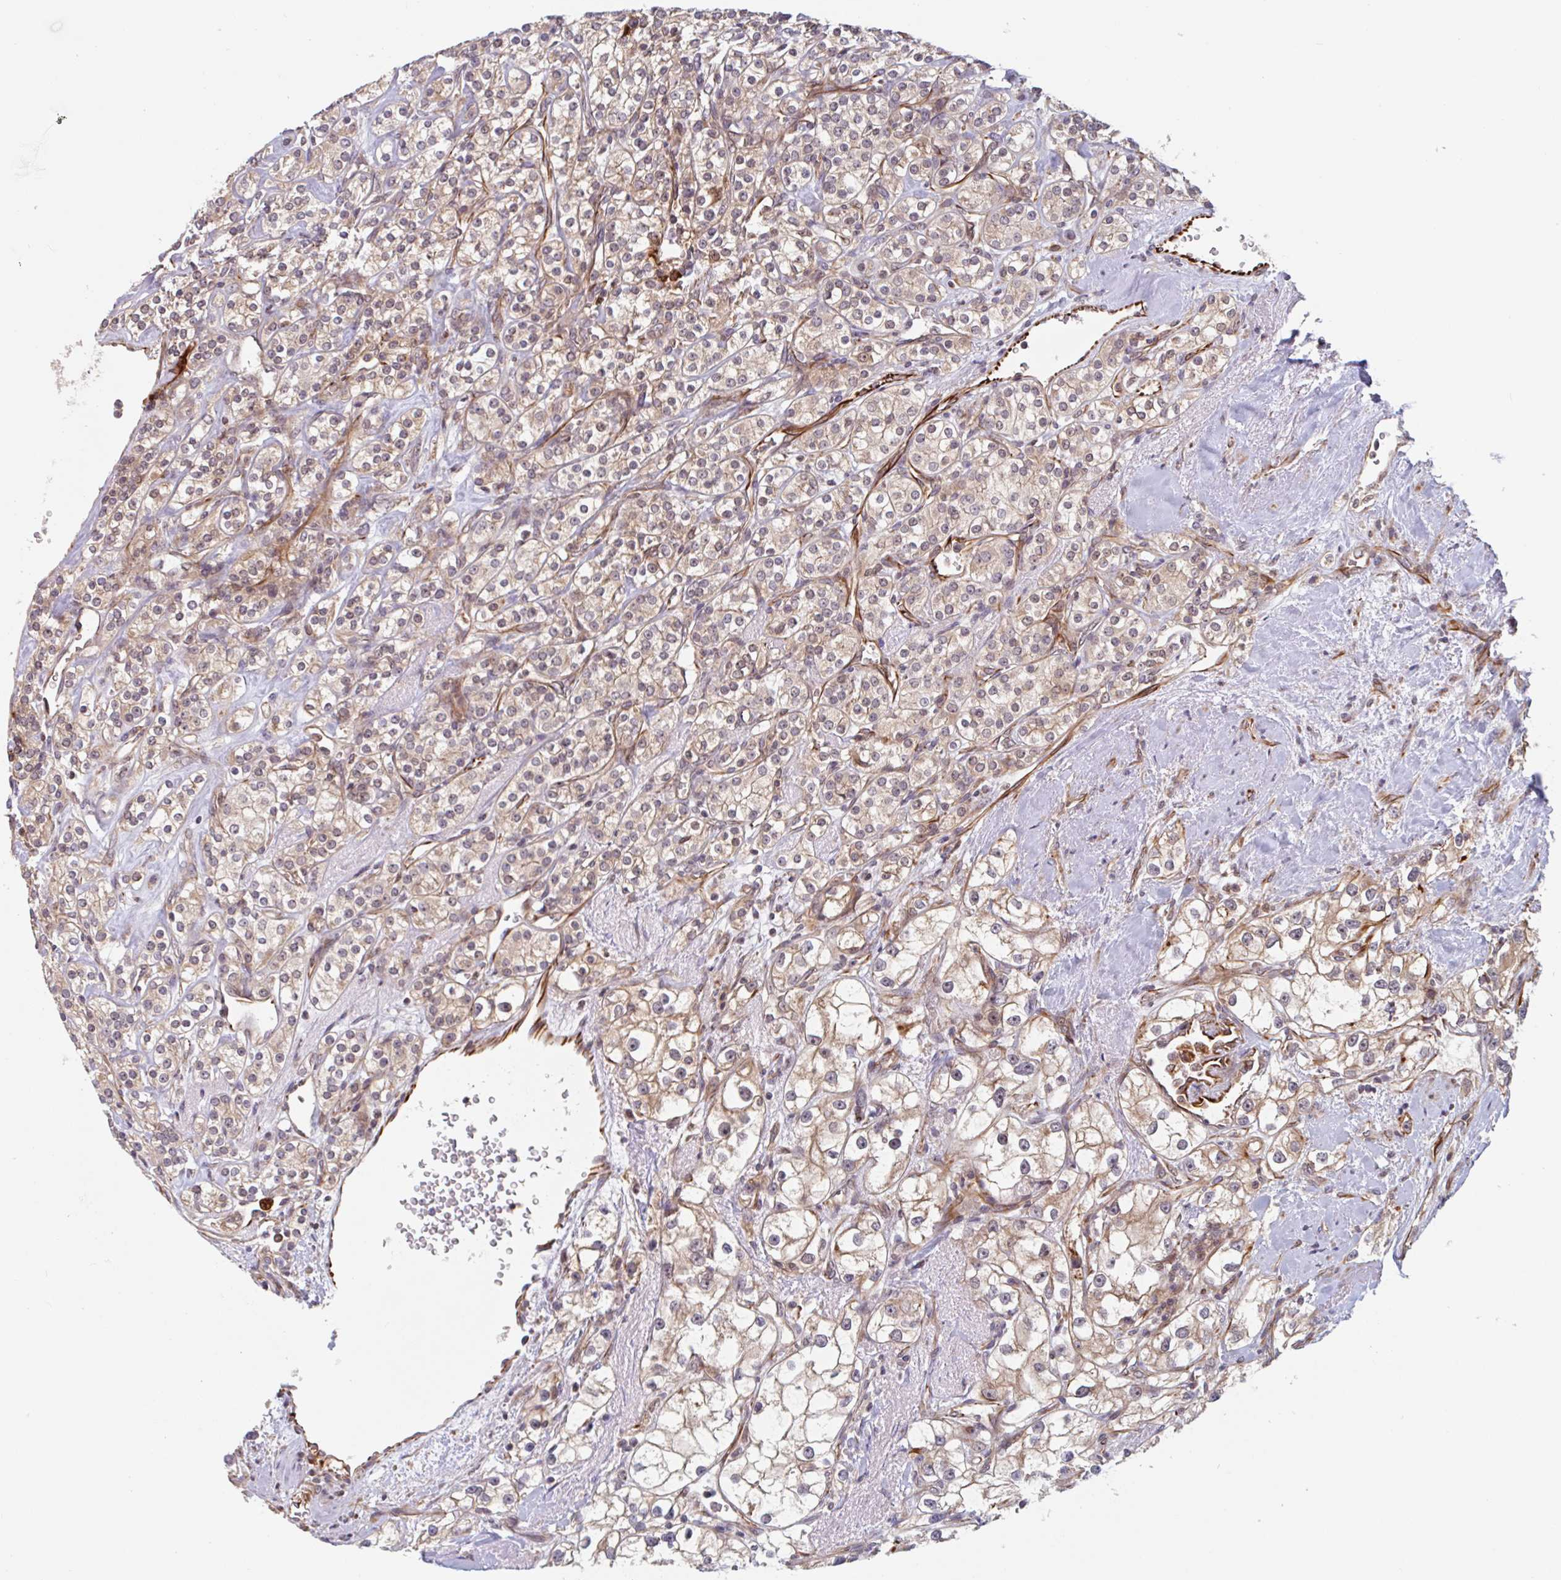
{"staining": {"intensity": "weak", "quantity": "25%-75%", "location": "cytoplasmic/membranous"}, "tissue": "renal cancer", "cell_type": "Tumor cells", "image_type": "cancer", "snomed": [{"axis": "morphology", "description": "Adenocarcinoma, NOS"}, {"axis": "topography", "description": "Kidney"}], "caption": "IHC of human renal cancer (adenocarcinoma) exhibits low levels of weak cytoplasmic/membranous positivity in about 25%-75% of tumor cells.", "gene": "NUB1", "patient": {"sex": "male", "age": 77}}